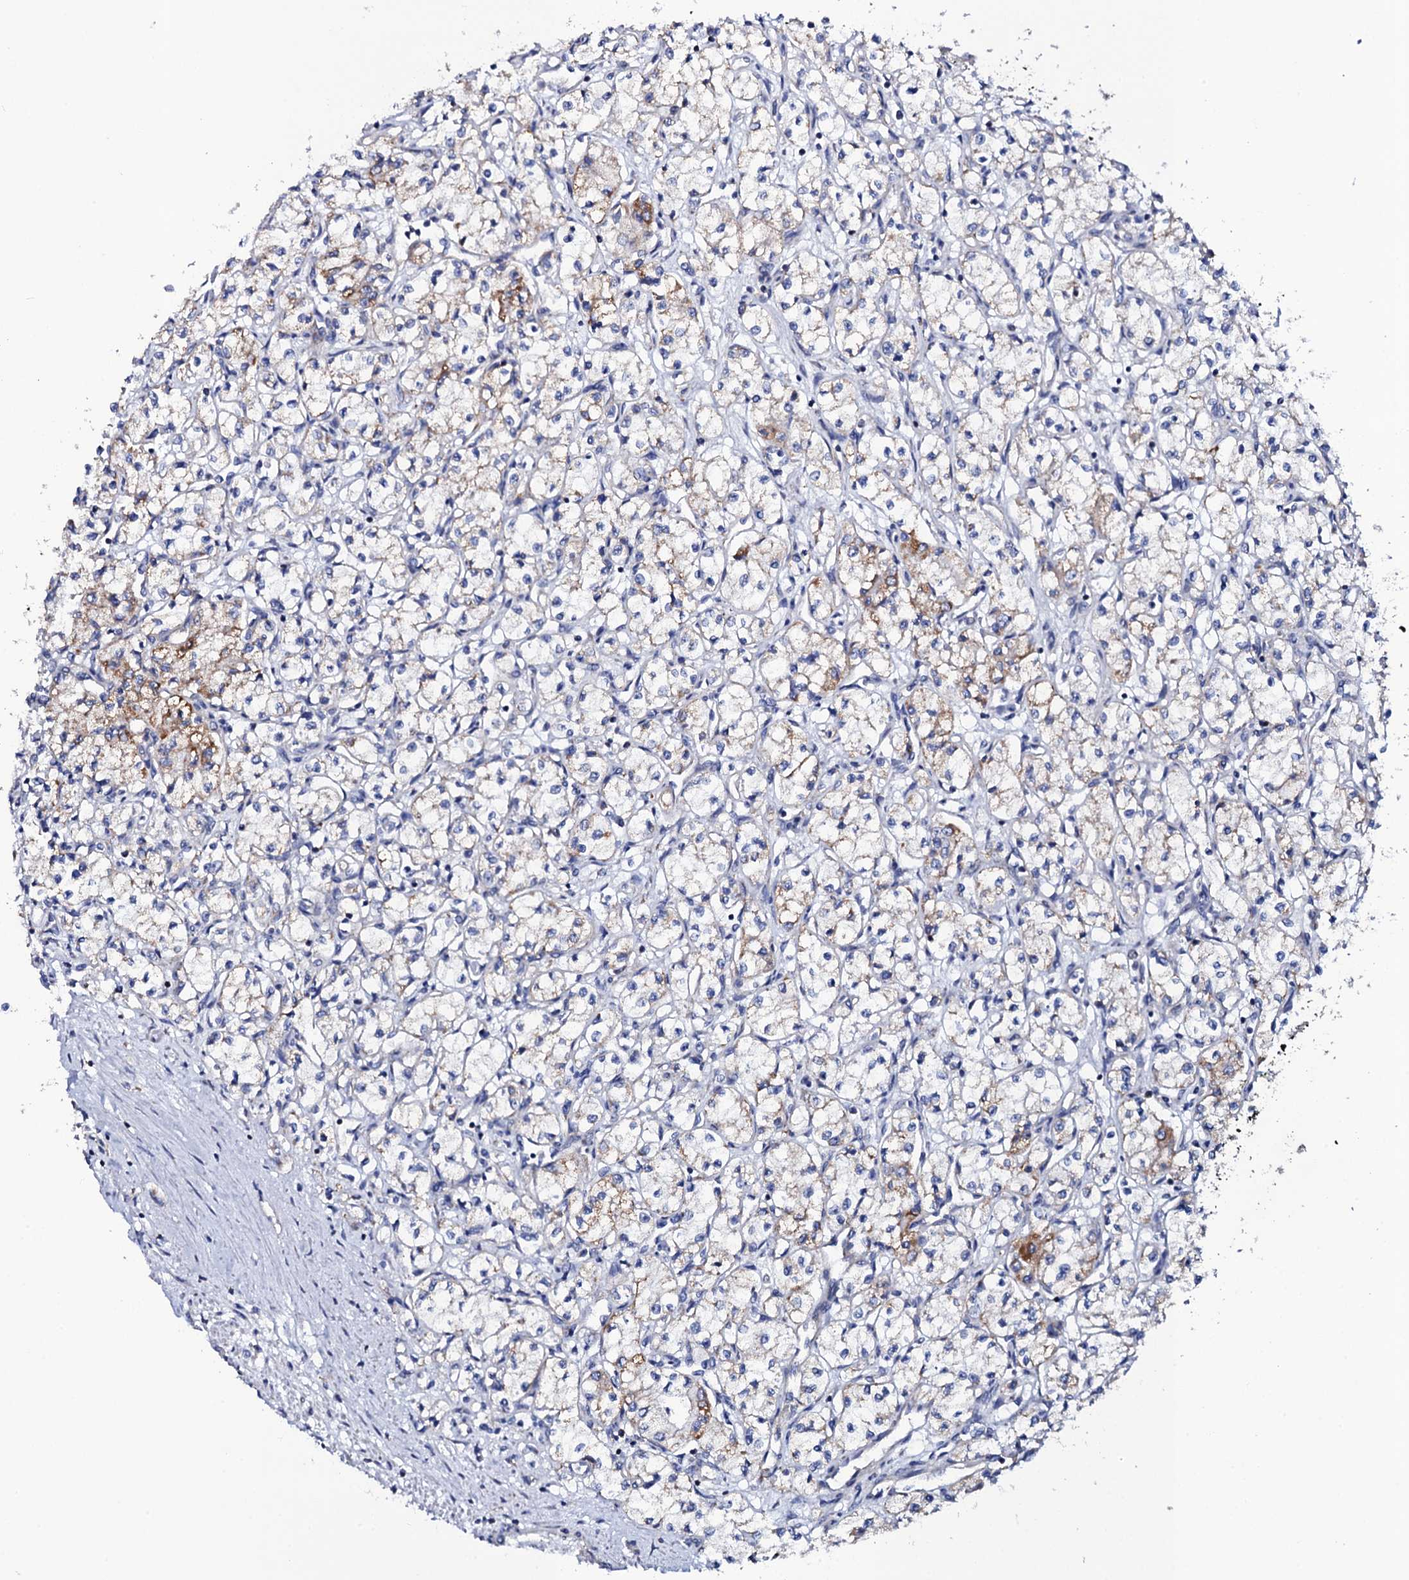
{"staining": {"intensity": "moderate", "quantity": "<25%", "location": "cytoplasmic/membranous"}, "tissue": "renal cancer", "cell_type": "Tumor cells", "image_type": "cancer", "snomed": [{"axis": "morphology", "description": "Adenocarcinoma, NOS"}, {"axis": "topography", "description": "Kidney"}], "caption": "Renal cancer was stained to show a protein in brown. There is low levels of moderate cytoplasmic/membranous expression in approximately <25% of tumor cells. Ihc stains the protein of interest in brown and the nuclei are stained blue.", "gene": "TCAF2", "patient": {"sex": "male", "age": 59}}